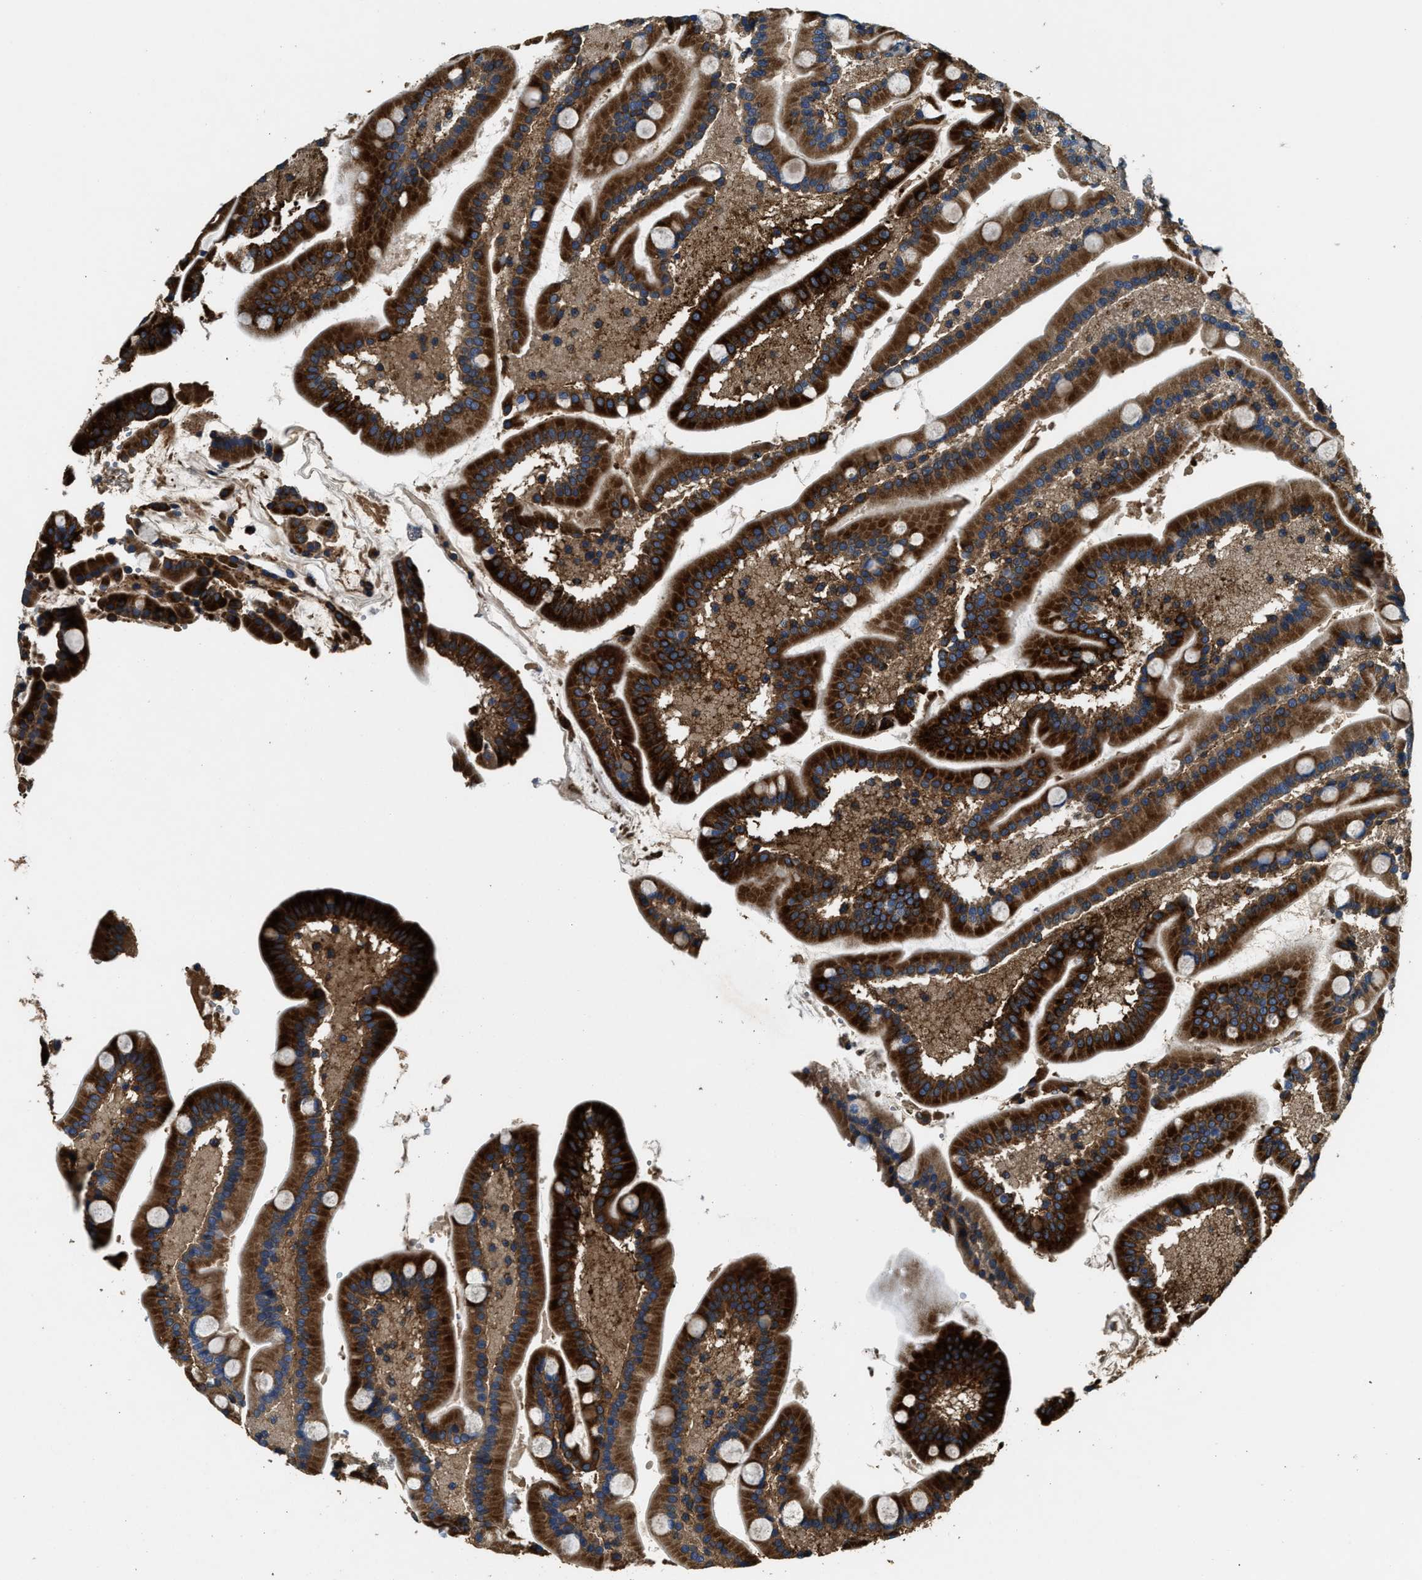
{"staining": {"intensity": "strong", "quantity": "25%-75%", "location": "cytoplasmic/membranous"}, "tissue": "duodenum", "cell_type": "Glandular cells", "image_type": "normal", "snomed": [{"axis": "morphology", "description": "Normal tissue, NOS"}, {"axis": "topography", "description": "Duodenum"}], "caption": "Protein staining shows strong cytoplasmic/membranous staining in approximately 25%-75% of glandular cells in normal duodenum. The staining was performed using DAB (3,3'-diaminobenzidine), with brown indicating positive protein expression. Nuclei are stained blue with hematoxylin.", "gene": "BLOC1S1", "patient": {"sex": "male", "age": 54}}